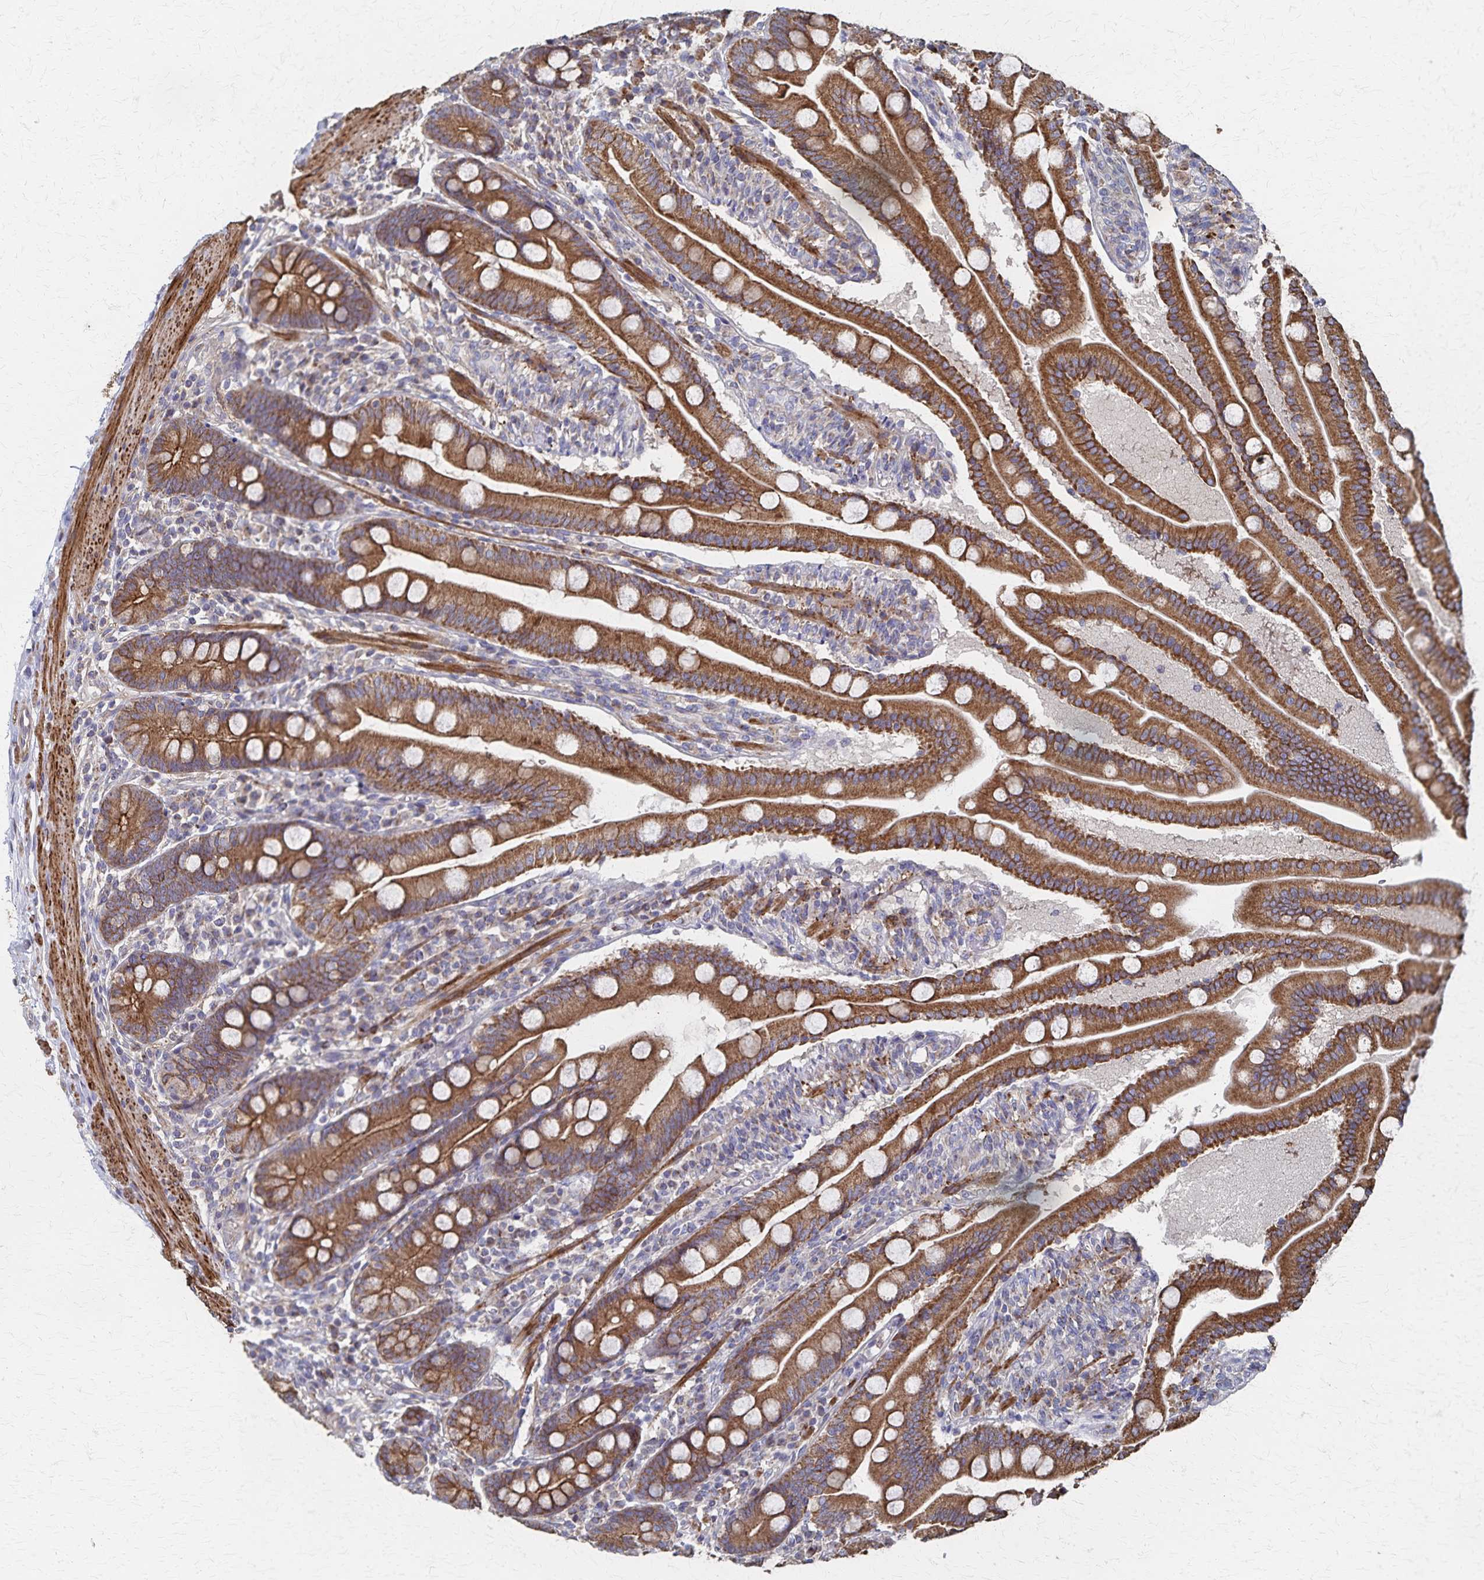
{"staining": {"intensity": "moderate", "quantity": ">75%", "location": "cytoplasmic/membranous"}, "tissue": "duodenum", "cell_type": "Glandular cells", "image_type": "normal", "snomed": [{"axis": "morphology", "description": "Normal tissue, NOS"}, {"axis": "topography", "description": "Duodenum"}], "caption": "DAB (3,3'-diaminobenzidine) immunohistochemical staining of benign duodenum reveals moderate cytoplasmic/membranous protein expression in approximately >75% of glandular cells.", "gene": "PGAP2", "patient": {"sex": "female", "age": 67}}